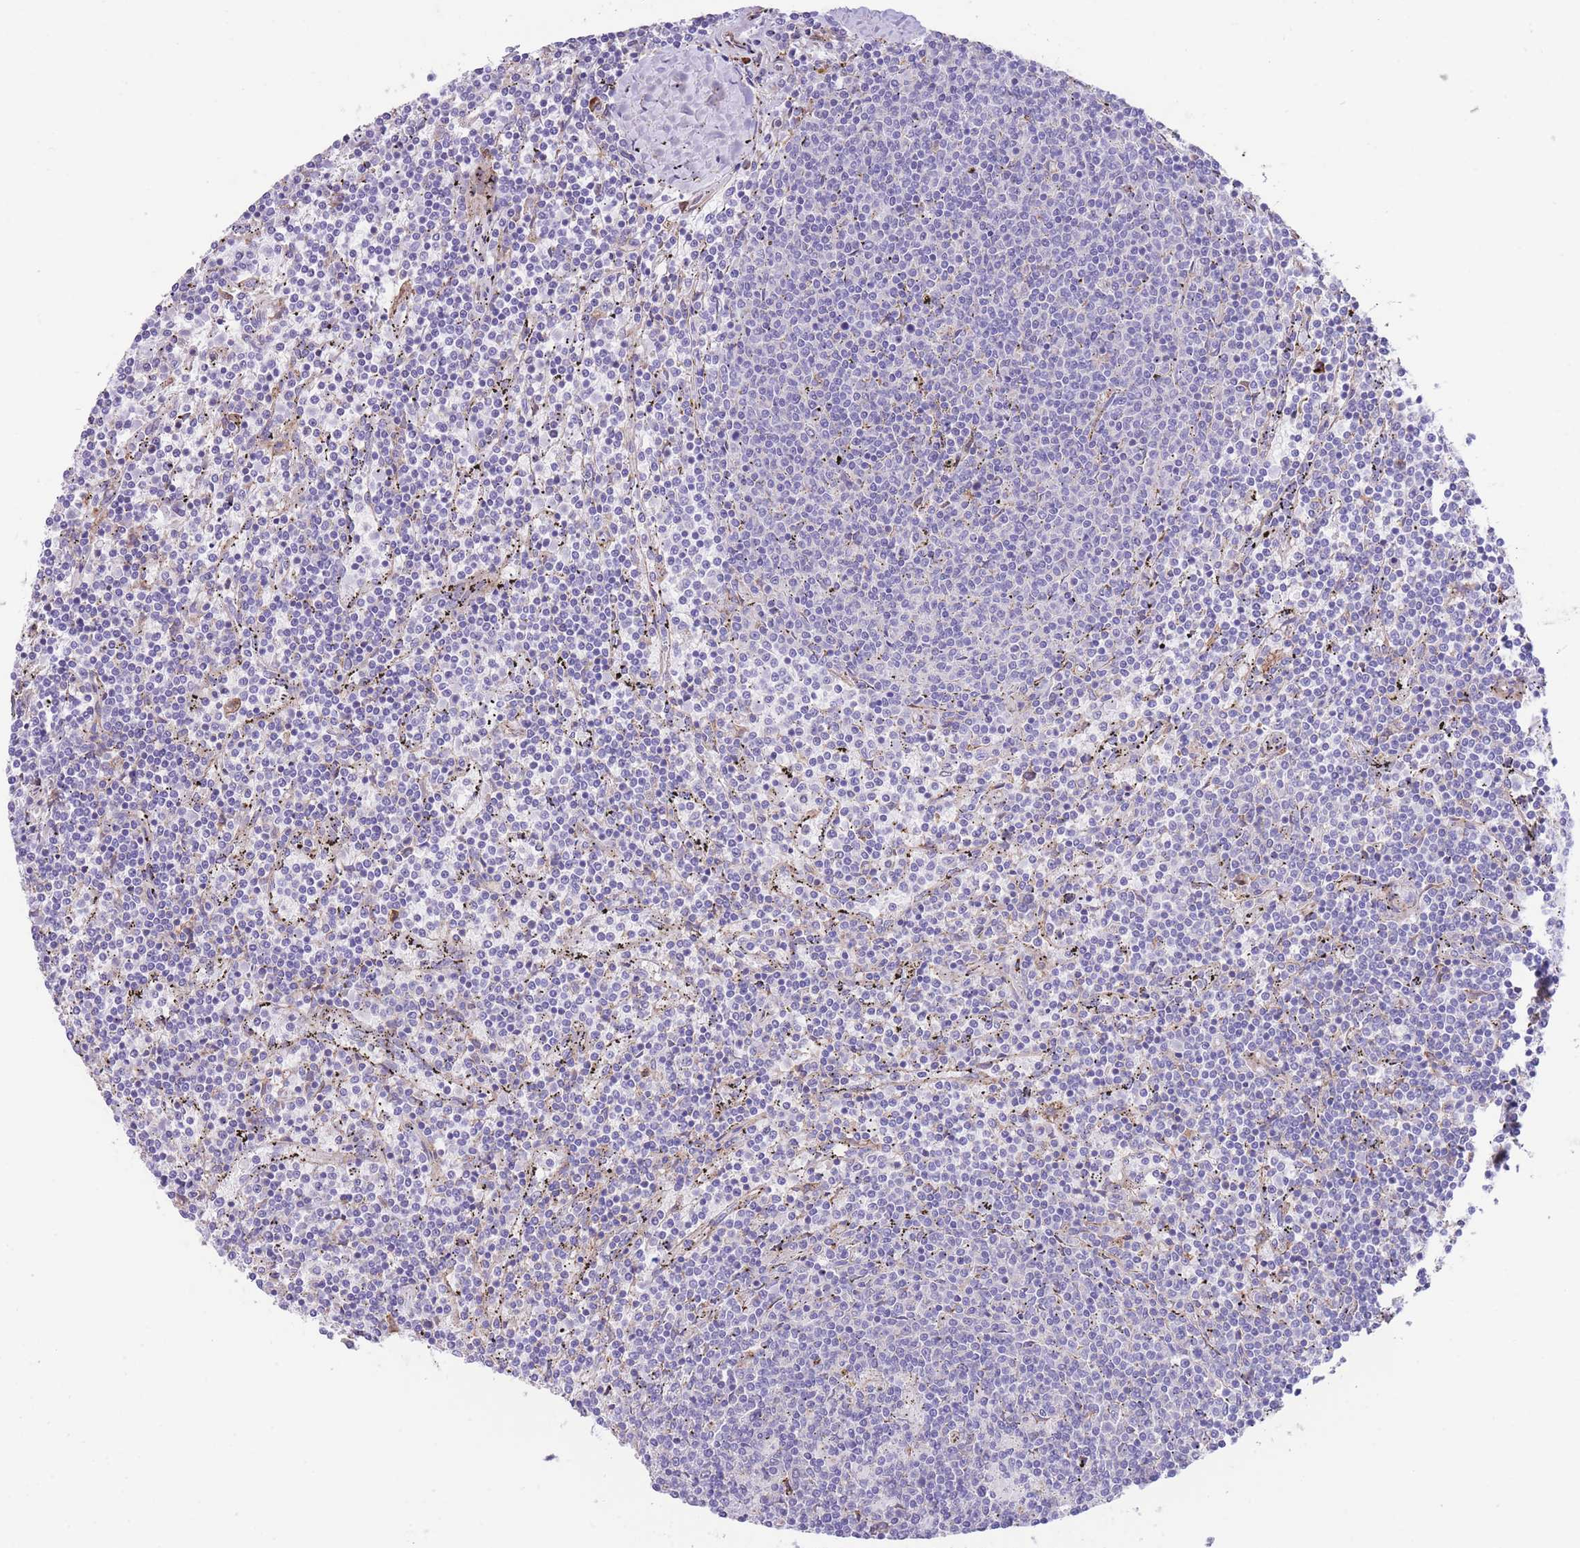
{"staining": {"intensity": "negative", "quantity": "none", "location": "none"}, "tissue": "lymphoma", "cell_type": "Tumor cells", "image_type": "cancer", "snomed": [{"axis": "morphology", "description": "Malignant lymphoma, non-Hodgkin's type, Low grade"}, {"axis": "topography", "description": "Spleen"}], "caption": "The photomicrograph displays no significant expression in tumor cells of low-grade malignant lymphoma, non-Hodgkin's type.", "gene": "DET1", "patient": {"sex": "female", "age": 50}}